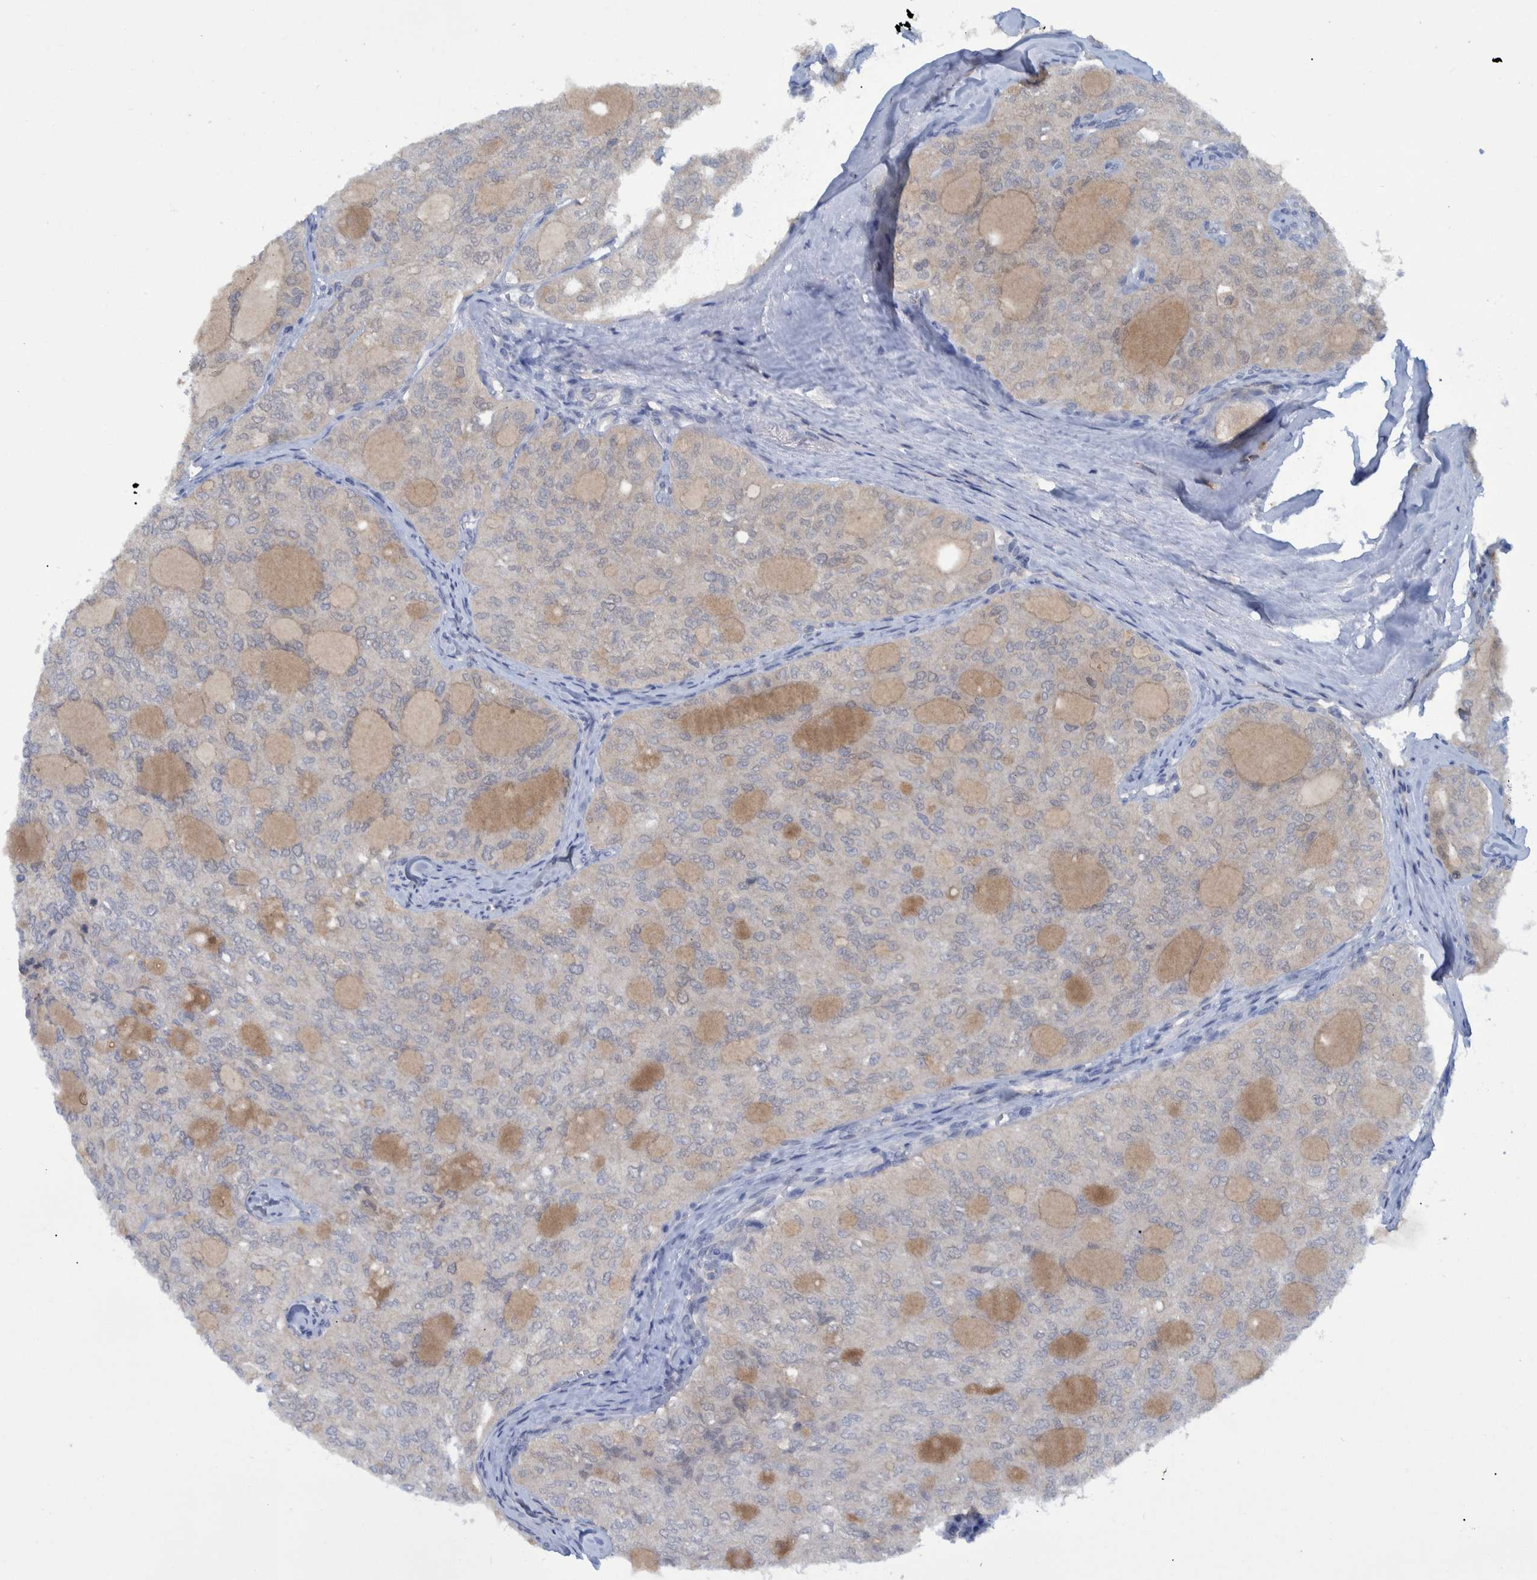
{"staining": {"intensity": "negative", "quantity": "none", "location": "none"}, "tissue": "thyroid cancer", "cell_type": "Tumor cells", "image_type": "cancer", "snomed": [{"axis": "morphology", "description": "Follicular adenoma carcinoma, NOS"}, {"axis": "topography", "description": "Thyroid gland"}], "caption": "Immunohistochemical staining of human thyroid cancer (follicular adenoma carcinoma) exhibits no significant positivity in tumor cells. (DAB (3,3'-diaminobenzidine) immunohistochemistry, high magnification).", "gene": "PCYT2", "patient": {"sex": "male", "age": 75}}